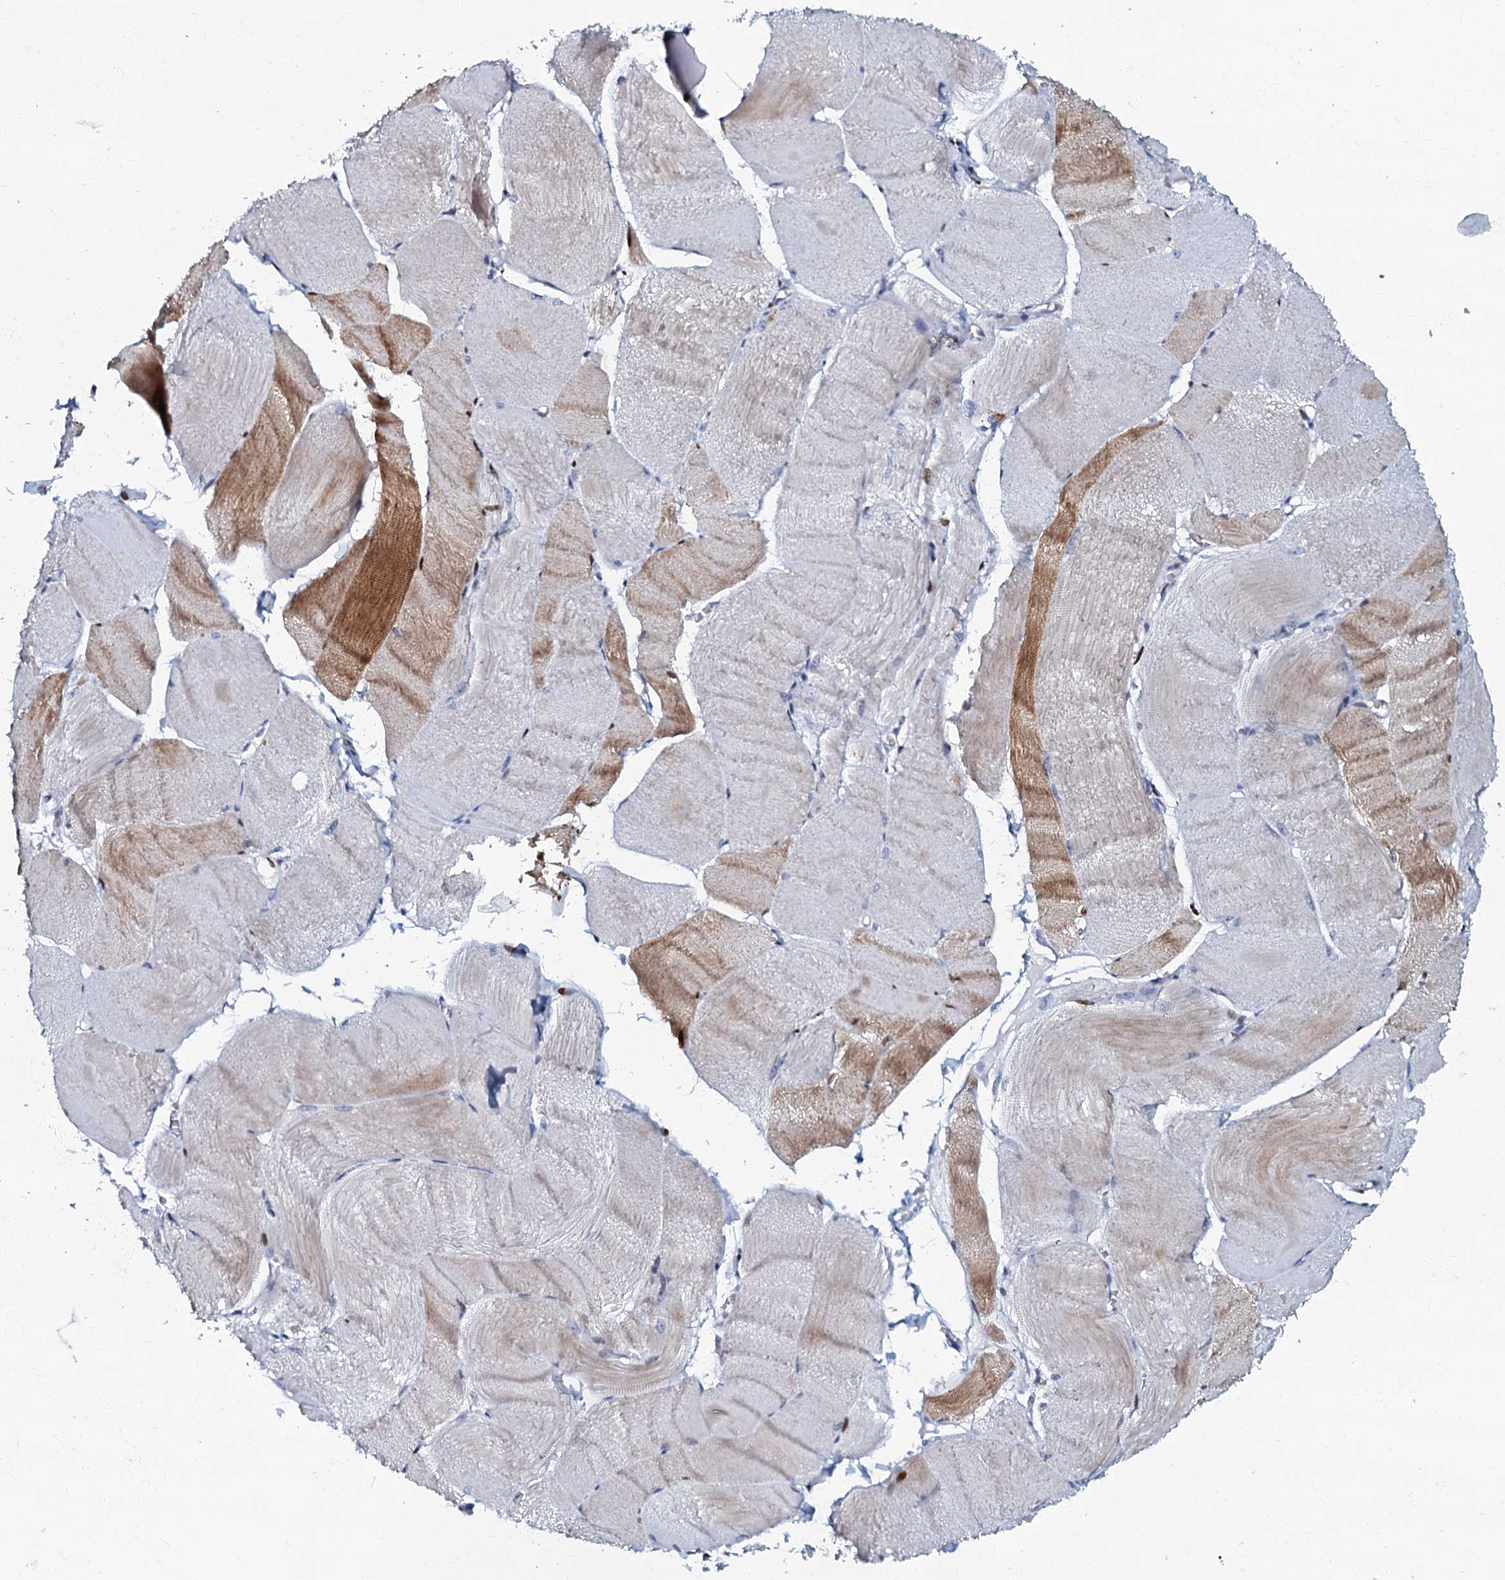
{"staining": {"intensity": "moderate", "quantity": "25%-75%", "location": "cytoplasmic/membranous"}, "tissue": "skeletal muscle", "cell_type": "Myocytes", "image_type": "normal", "snomed": [{"axis": "morphology", "description": "Normal tissue, NOS"}, {"axis": "morphology", "description": "Basal cell carcinoma"}, {"axis": "topography", "description": "Skeletal muscle"}], "caption": "Normal skeletal muscle displays moderate cytoplasmic/membranous expression in about 25%-75% of myocytes, visualized by immunohistochemistry. (Brightfield microscopy of DAB IHC at high magnification).", "gene": "MFSD5", "patient": {"sex": "female", "age": 64}}